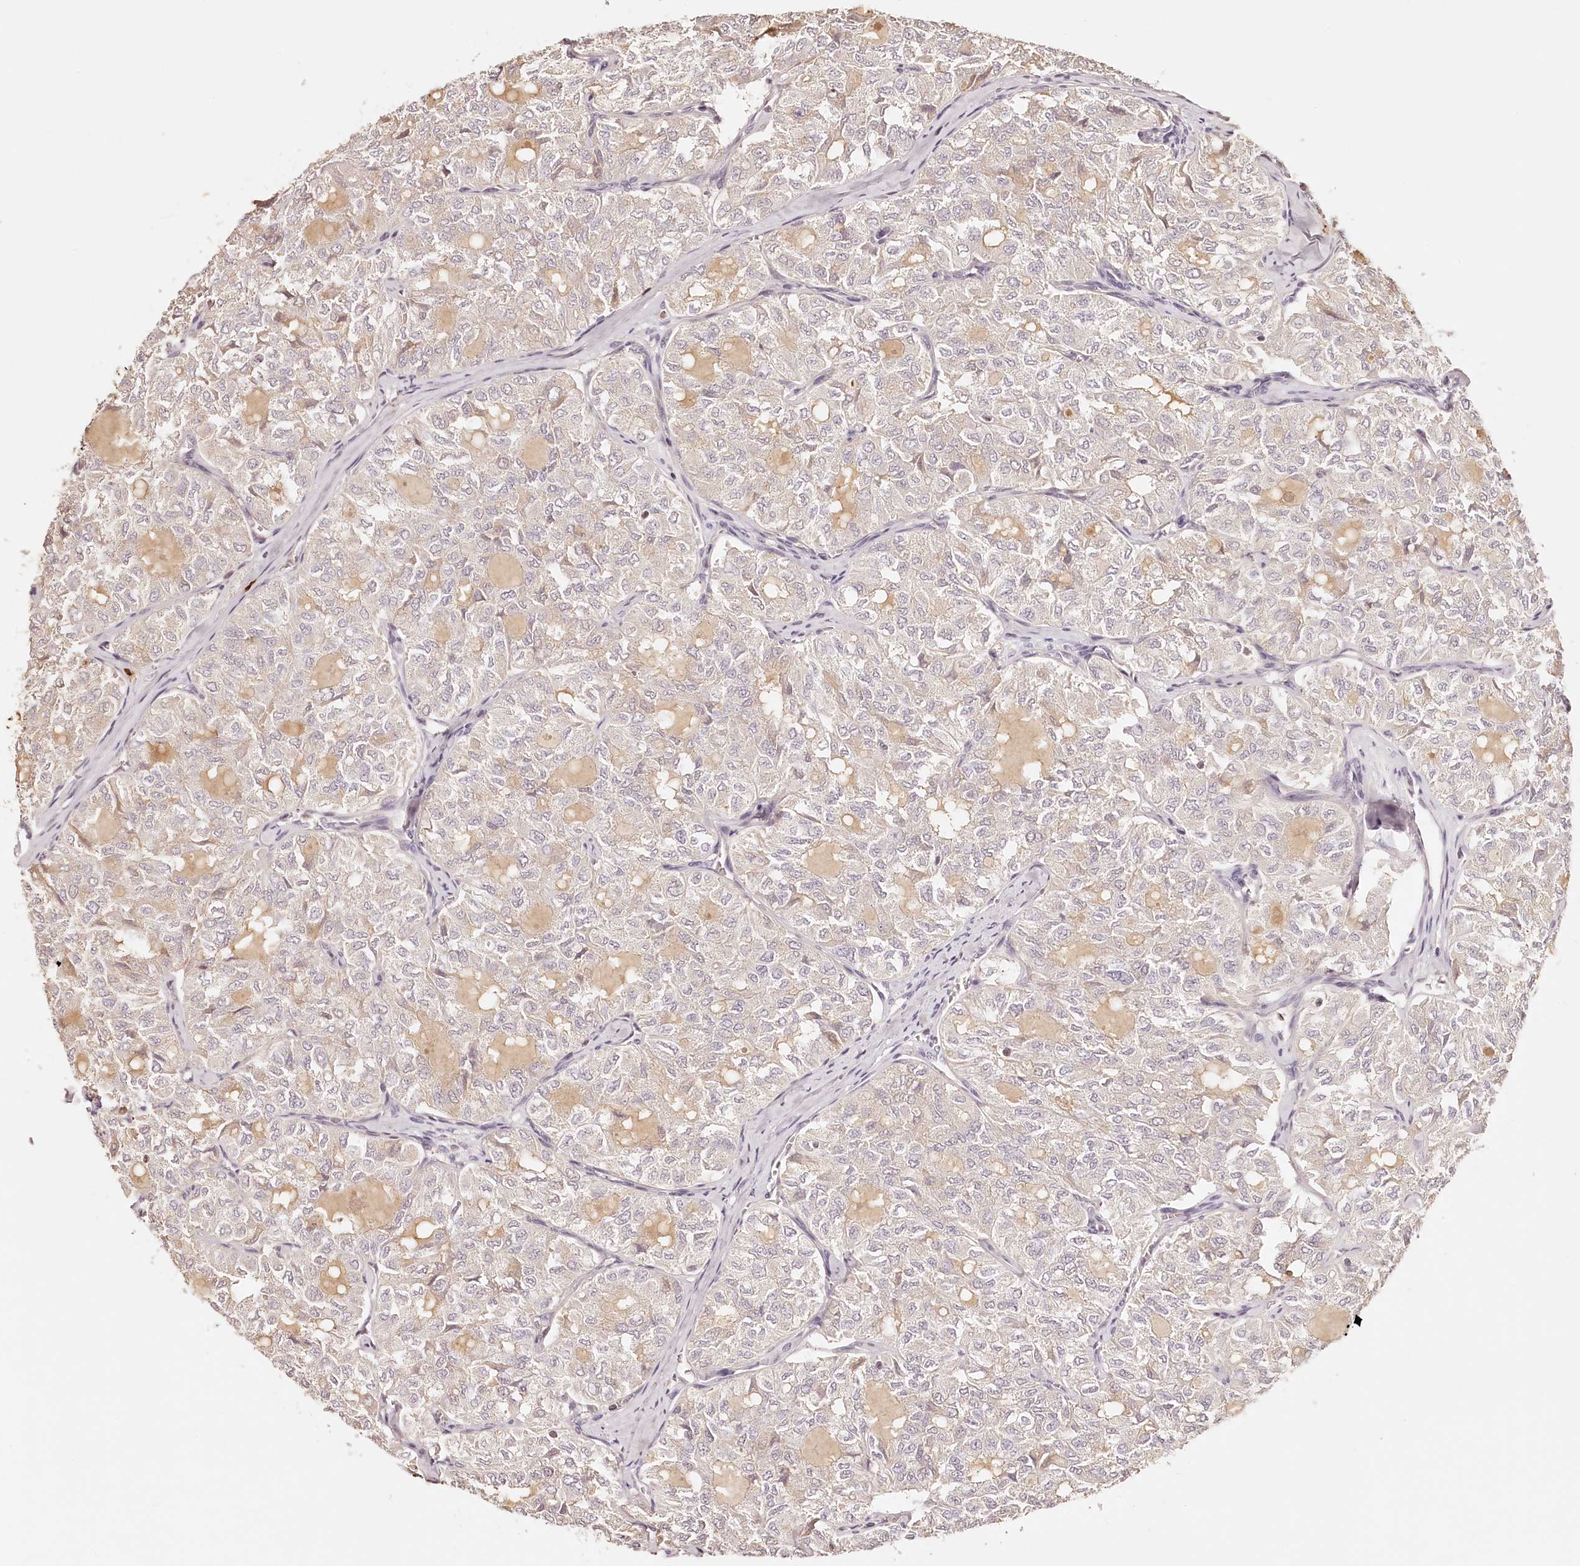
{"staining": {"intensity": "negative", "quantity": "none", "location": "none"}, "tissue": "thyroid cancer", "cell_type": "Tumor cells", "image_type": "cancer", "snomed": [{"axis": "morphology", "description": "Follicular adenoma carcinoma, NOS"}, {"axis": "topography", "description": "Thyroid gland"}], "caption": "High magnification brightfield microscopy of thyroid follicular adenoma carcinoma stained with DAB (3,3'-diaminobenzidine) (brown) and counterstained with hematoxylin (blue): tumor cells show no significant staining.", "gene": "SYNGR1", "patient": {"sex": "male", "age": 75}}